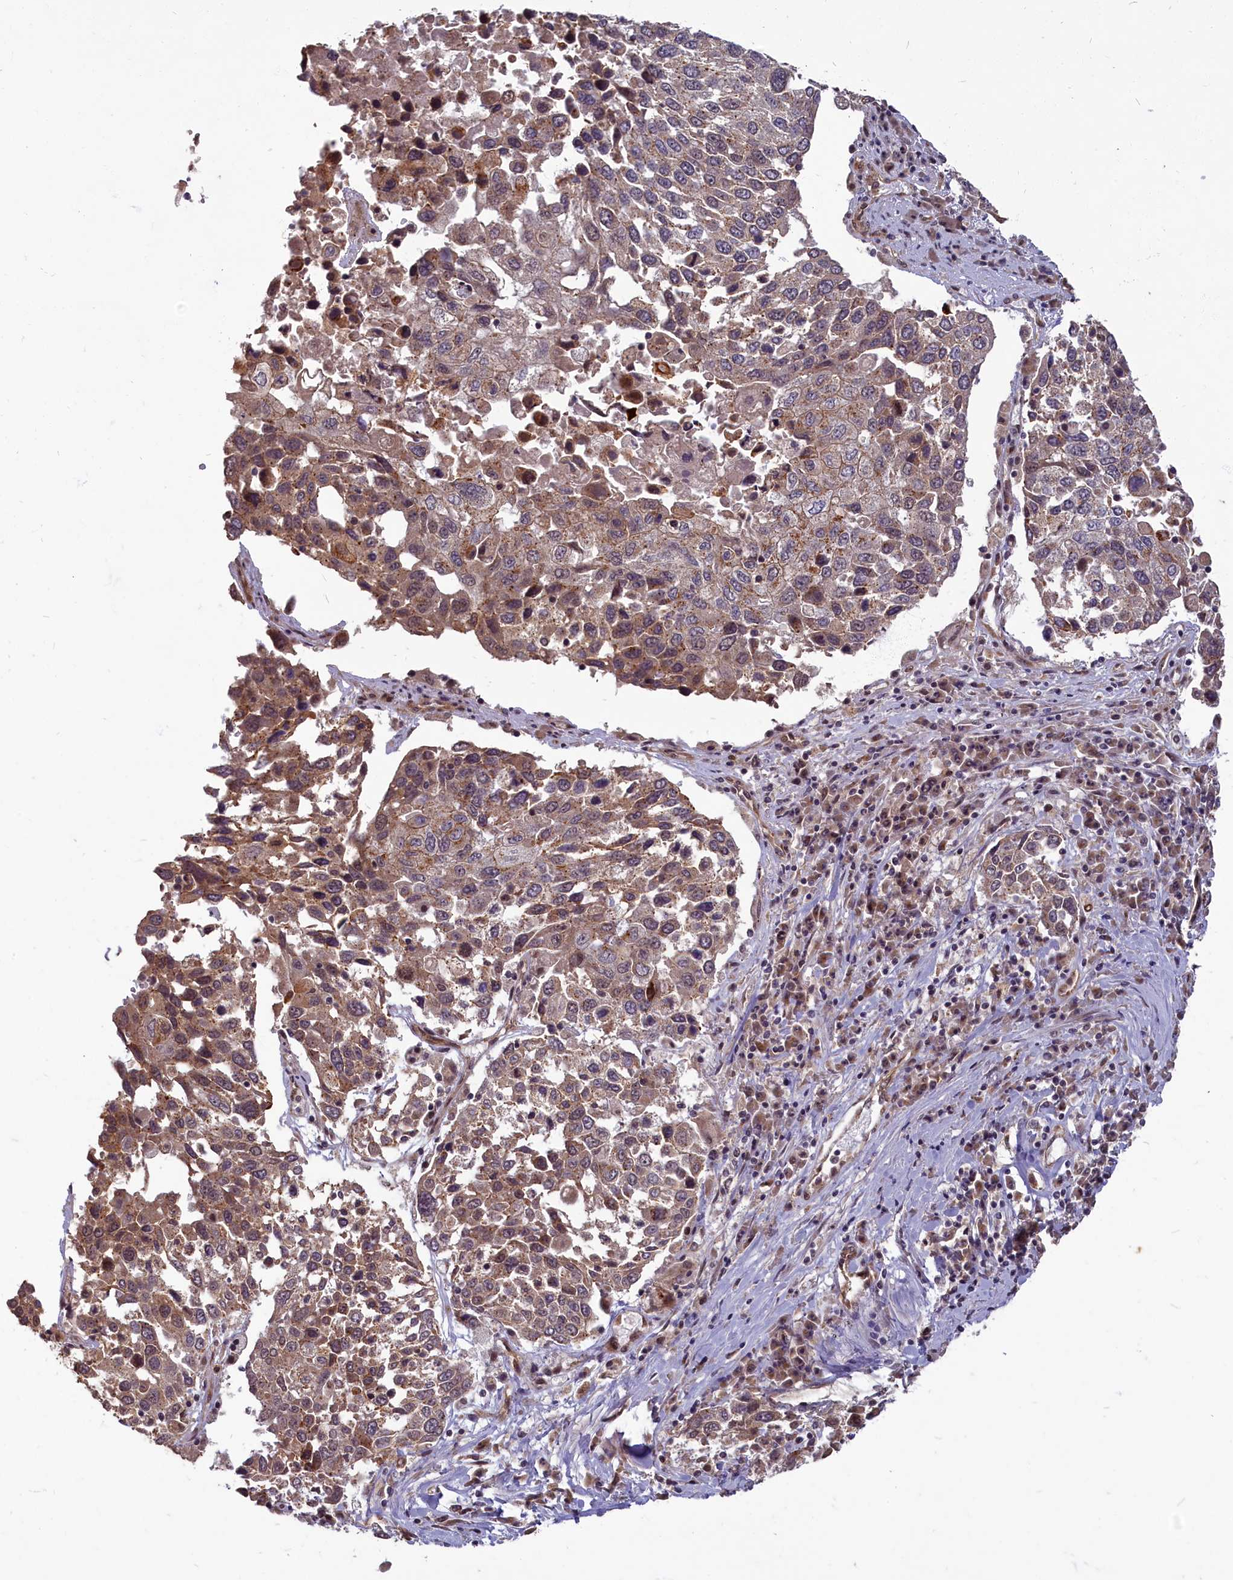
{"staining": {"intensity": "moderate", "quantity": ">75%", "location": "cytoplasmic/membranous"}, "tissue": "lung cancer", "cell_type": "Tumor cells", "image_type": "cancer", "snomed": [{"axis": "morphology", "description": "Squamous cell carcinoma, NOS"}, {"axis": "topography", "description": "Lung"}], "caption": "Squamous cell carcinoma (lung) stained with a protein marker reveals moderate staining in tumor cells.", "gene": "MYCBP", "patient": {"sex": "male", "age": 65}}